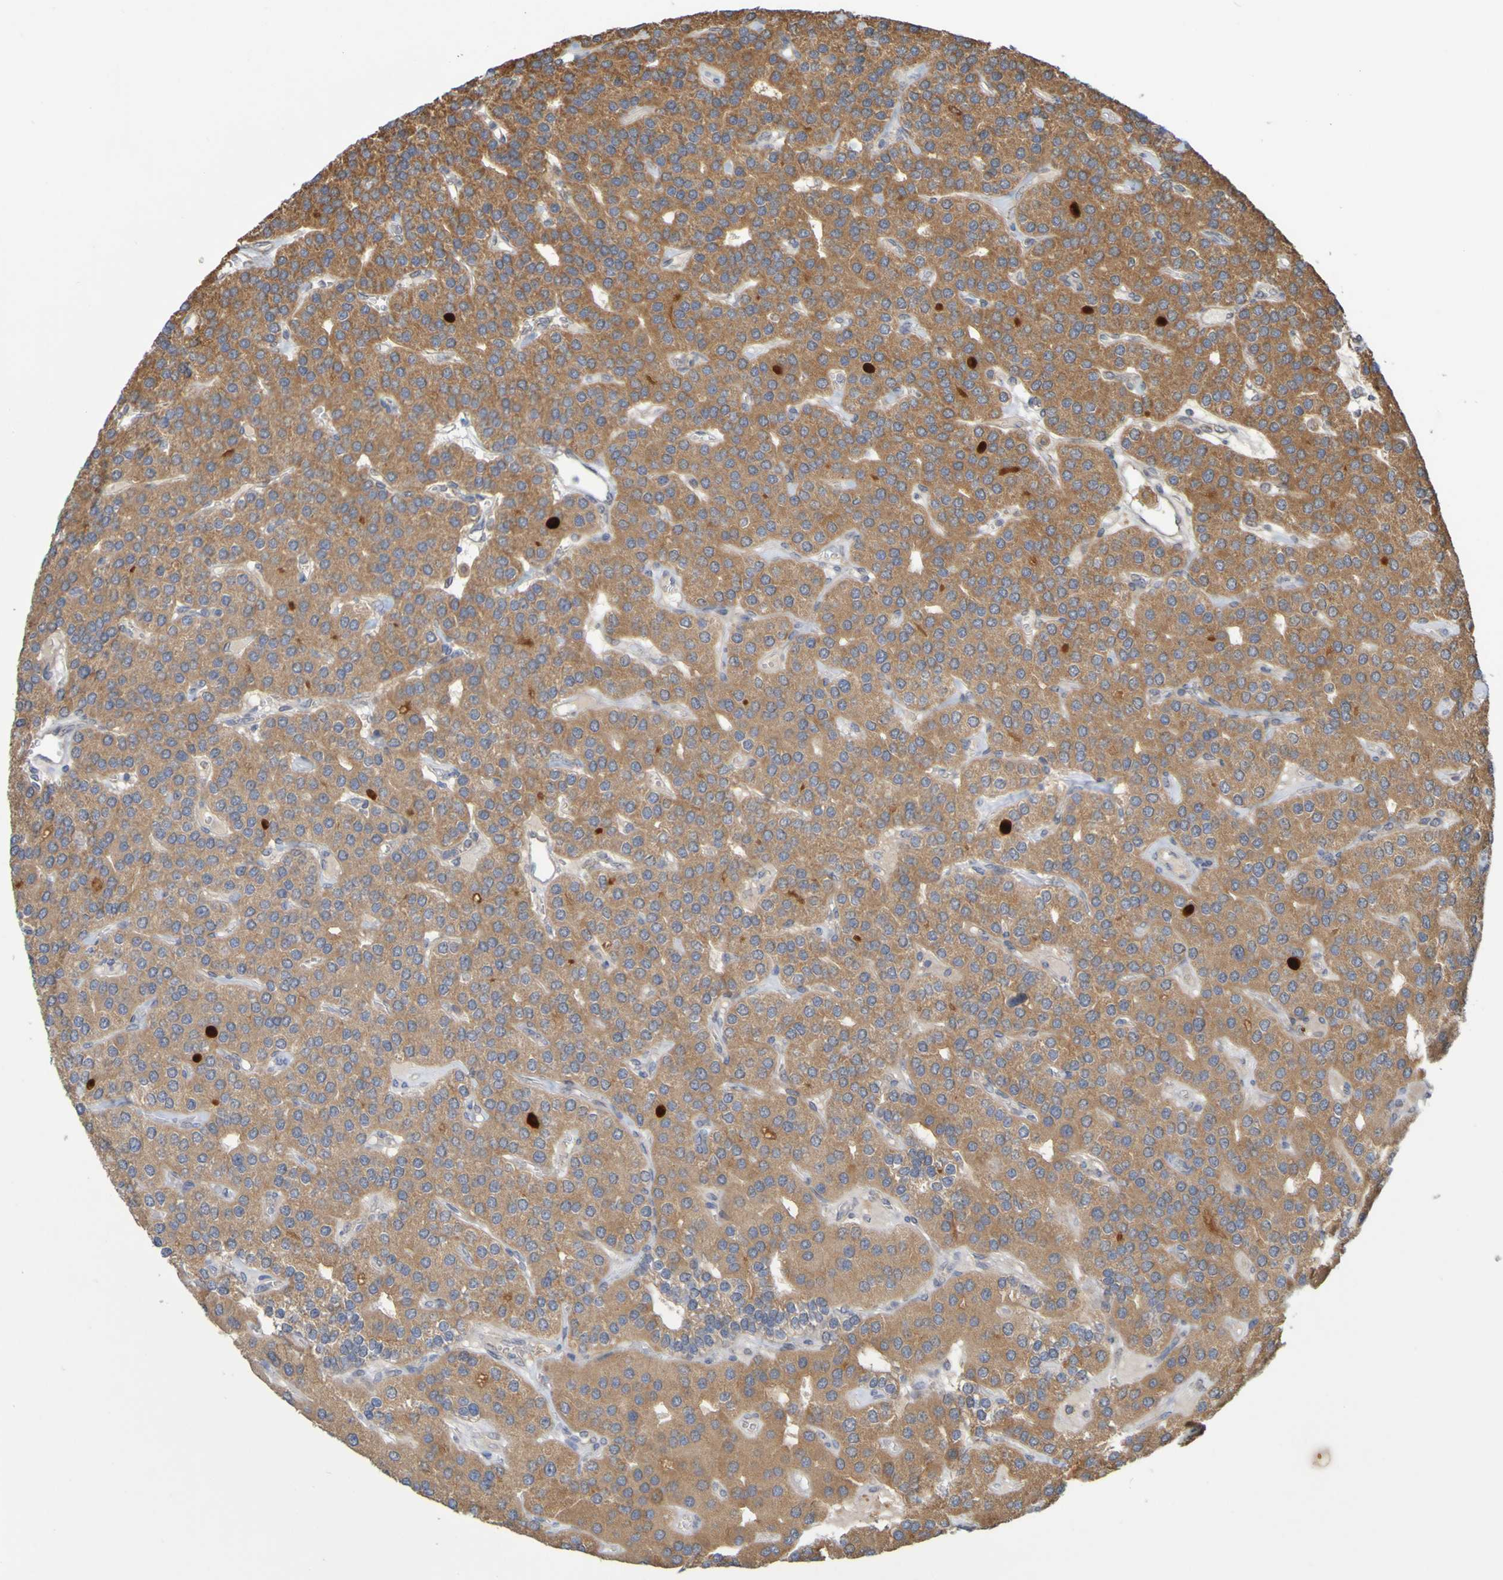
{"staining": {"intensity": "moderate", "quantity": ">75%", "location": "cytoplasmic/membranous"}, "tissue": "parathyroid gland", "cell_type": "Glandular cells", "image_type": "normal", "snomed": [{"axis": "morphology", "description": "Normal tissue, NOS"}, {"axis": "morphology", "description": "Adenoma, NOS"}, {"axis": "topography", "description": "Parathyroid gland"}], "caption": "DAB immunohistochemical staining of normal human parathyroid gland reveals moderate cytoplasmic/membranous protein positivity in approximately >75% of glandular cells.", "gene": "TMBIM1", "patient": {"sex": "female", "age": 86}}